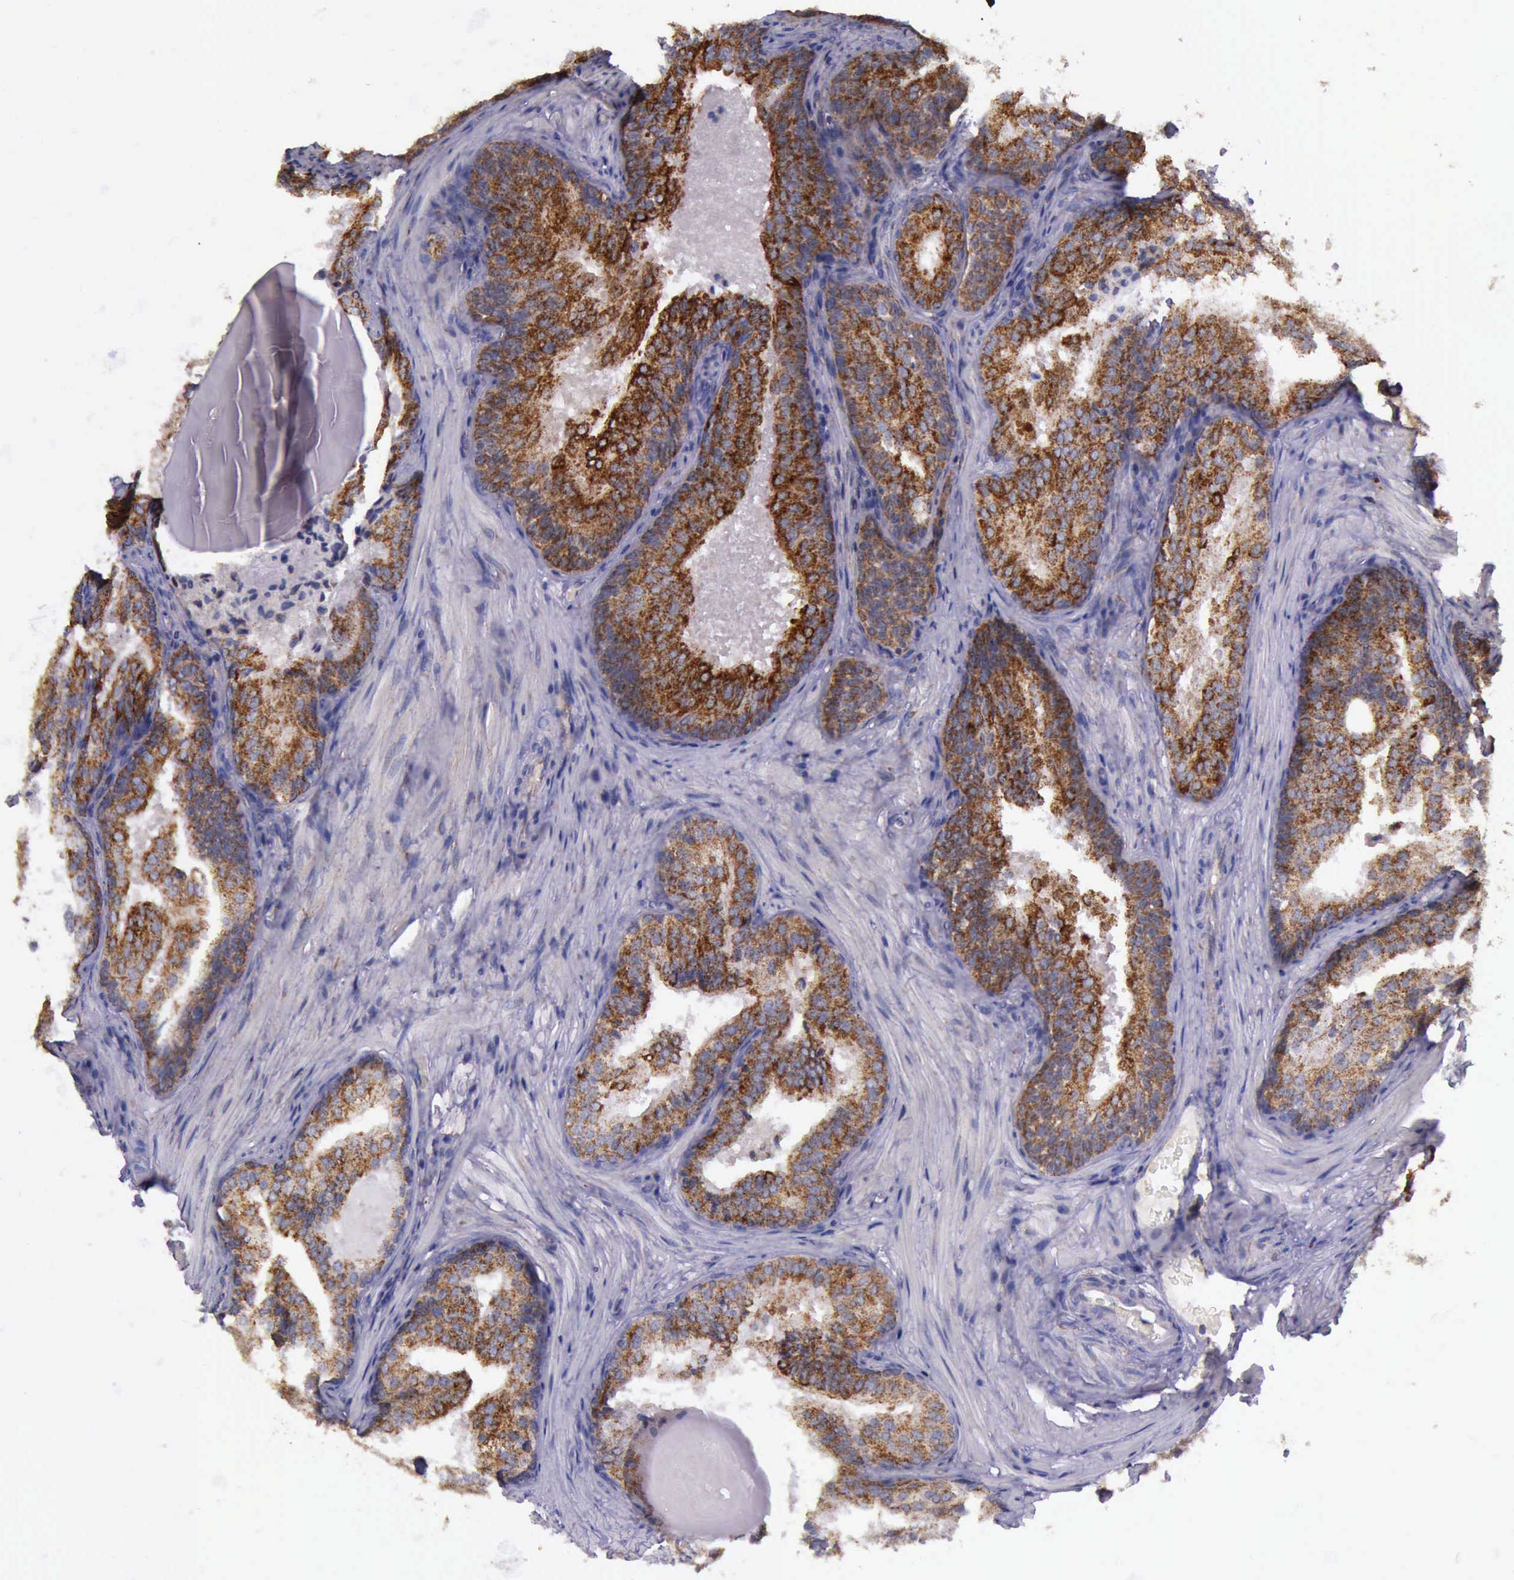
{"staining": {"intensity": "strong", "quantity": ">75%", "location": "cytoplasmic/membranous"}, "tissue": "prostate cancer", "cell_type": "Tumor cells", "image_type": "cancer", "snomed": [{"axis": "morphology", "description": "Adenocarcinoma, Low grade"}, {"axis": "topography", "description": "Prostate"}], "caption": "Approximately >75% of tumor cells in human low-grade adenocarcinoma (prostate) demonstrate strong cytoplasmic/membranous protein positivity as visualized by brown immunohistochemical staining.", "gene": "TXN2", "patient": {"sex": "male", "age": 69}}